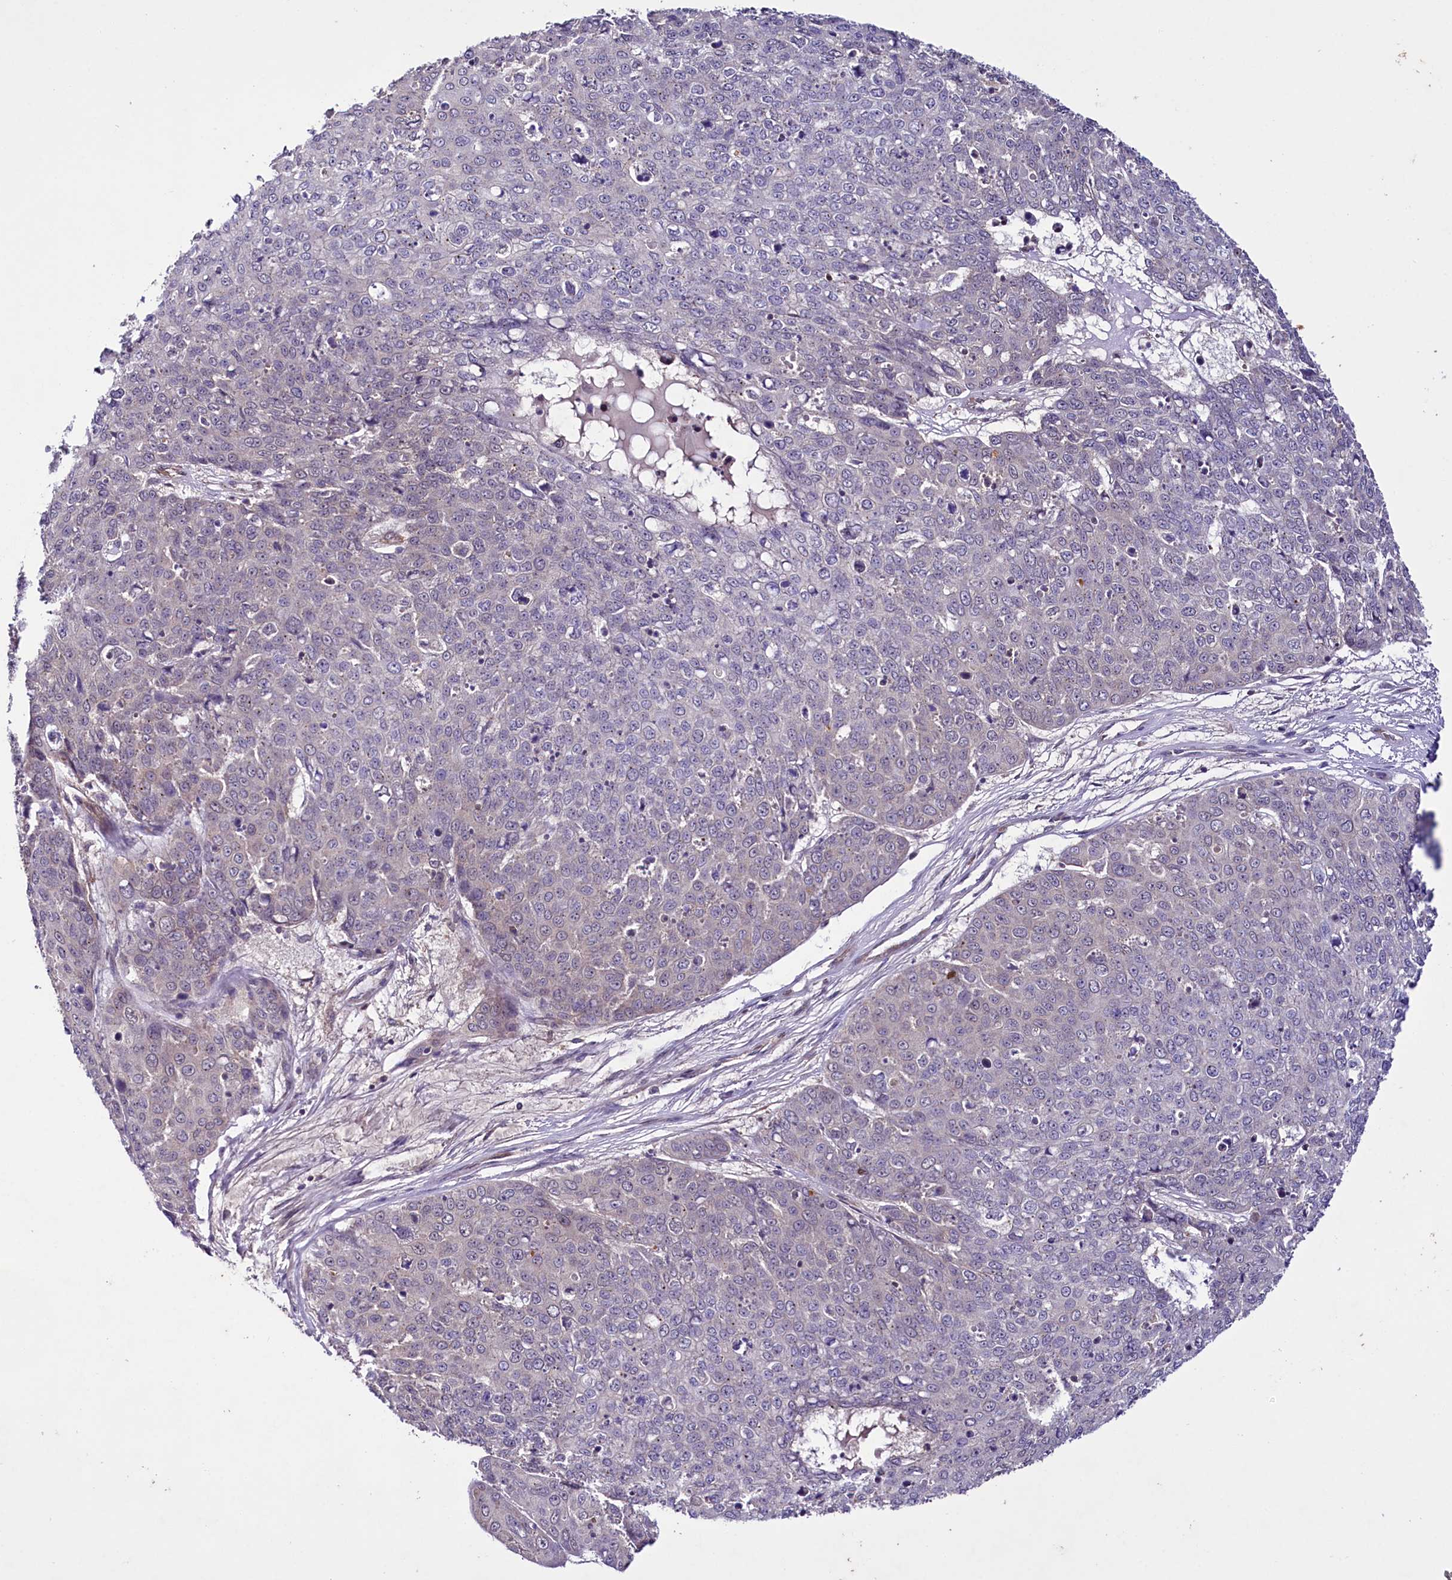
{"staining": {"intensity": "negative", "quantity": "none", "location": "none"}, "tissue": "skin cancer", "cell_type": "Tumor cells", "image_type": "cancer", "snomed": [{"axis": "morphology", "description": "Squamous cell carcinoma, NOS"}, {"axis": "topography", "description": "Skin"}], "caption": "This is a photomicrograph of immunohistochemistry (IHC) staining of squamous cell carcinoma (skin), which shows no positivity in tumor cells. Nuclei are stained in blue.", "gene": "PHLDB1", "patient": {"sex": "male", "age": 71}}